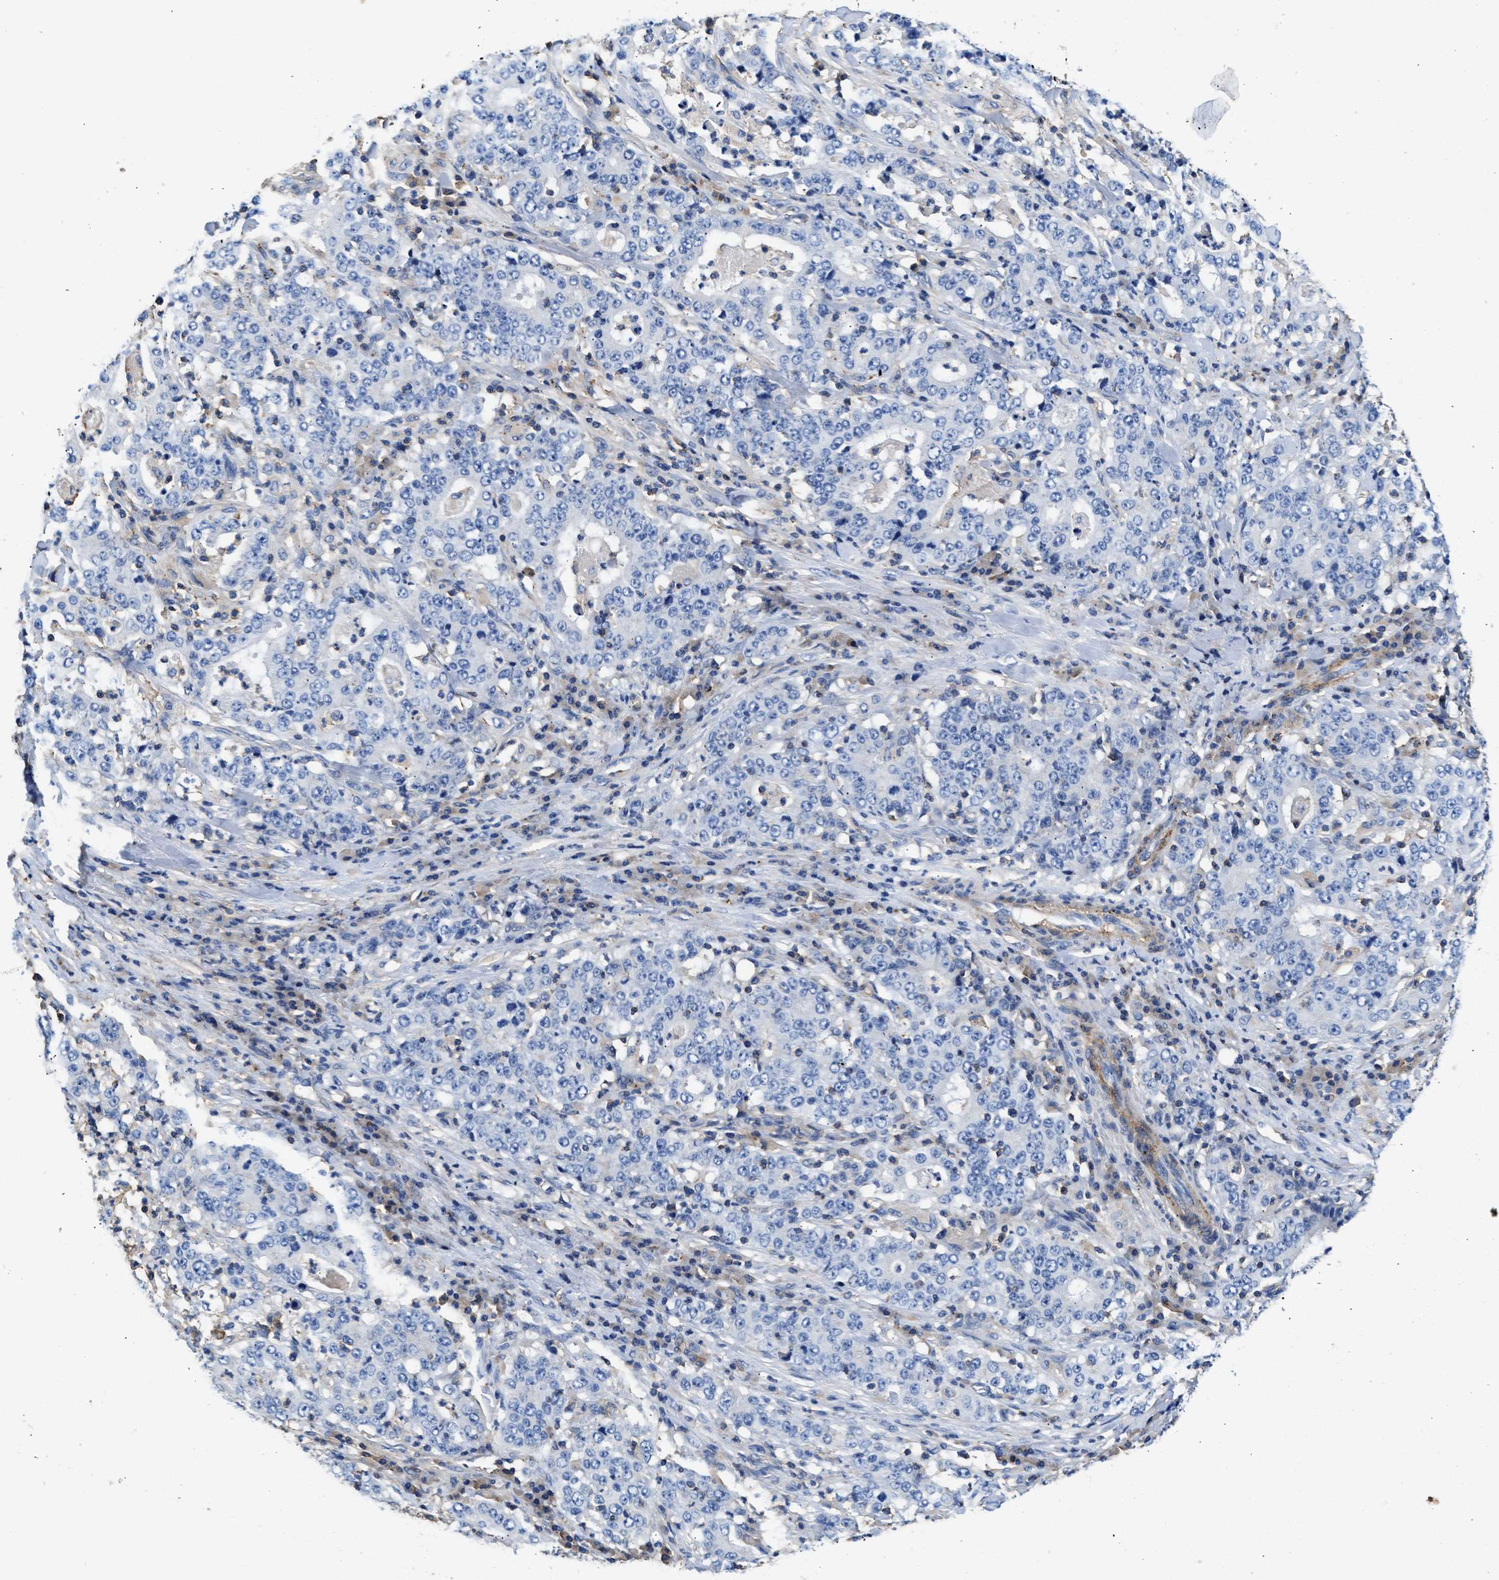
{"staining": {"intensity": "negative", "quantity": "none", "location": "none"}, "tissue": "stomach cancer", "cell_type": "Tumor cells", "image_type": "cancer", "snomed": [{"axis": "morphology", "description": "Normal tissue, NOS"}, {"axis": "morphology", "description": "Adenocarcinoma, NOS"}, {"axis": "topography", "description": "Stomach, upper"}, {"axis": "topography", "description": "Stomach"}], "caption": "The photomicrograph demonstrates no staining of tumor cells in adenocarcinoma (stomach).", "gene": "KCNQ4", "patient": {"sex": "male", "age": 59}}